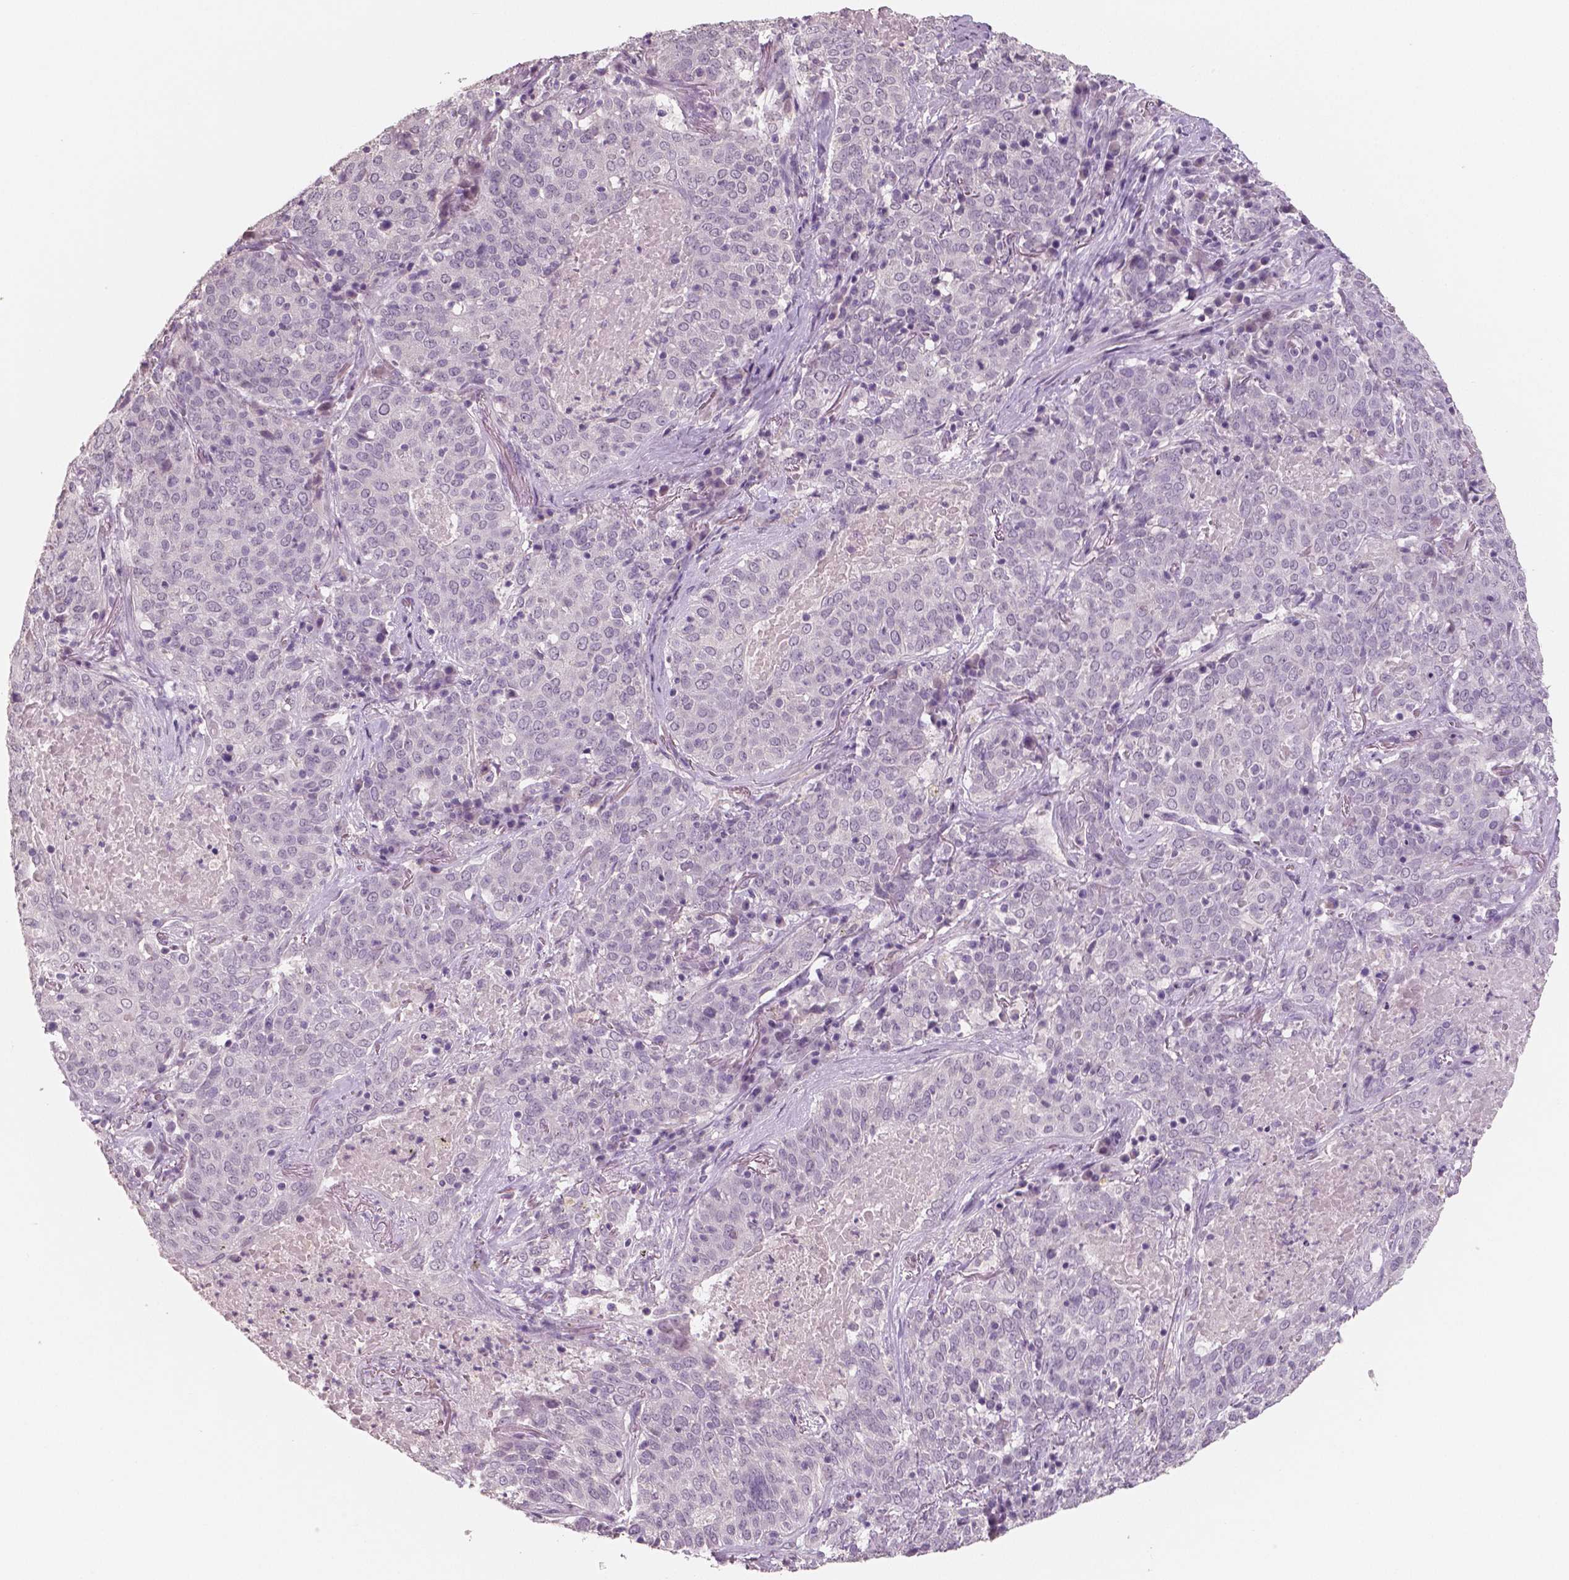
{"staining": {"intensity": "negative", "quantity": "none", "location": "none"}, "tissue": "lung cancer", "cell_type": "Tumor cells", "image_type": "cancer", "snomed": [{"axis": "morphology", "description": "Squamous cell carcinoma, NOS"}, {"axis": "topography", "description": "Lung"}], "caption": "DAB immunohistochemical staining of squamous cell carcinoma (lung) exhibits no significant staining in tumor cells.", "gene": "NECAB1", "patient": {"sex": "male", "age": 82}}